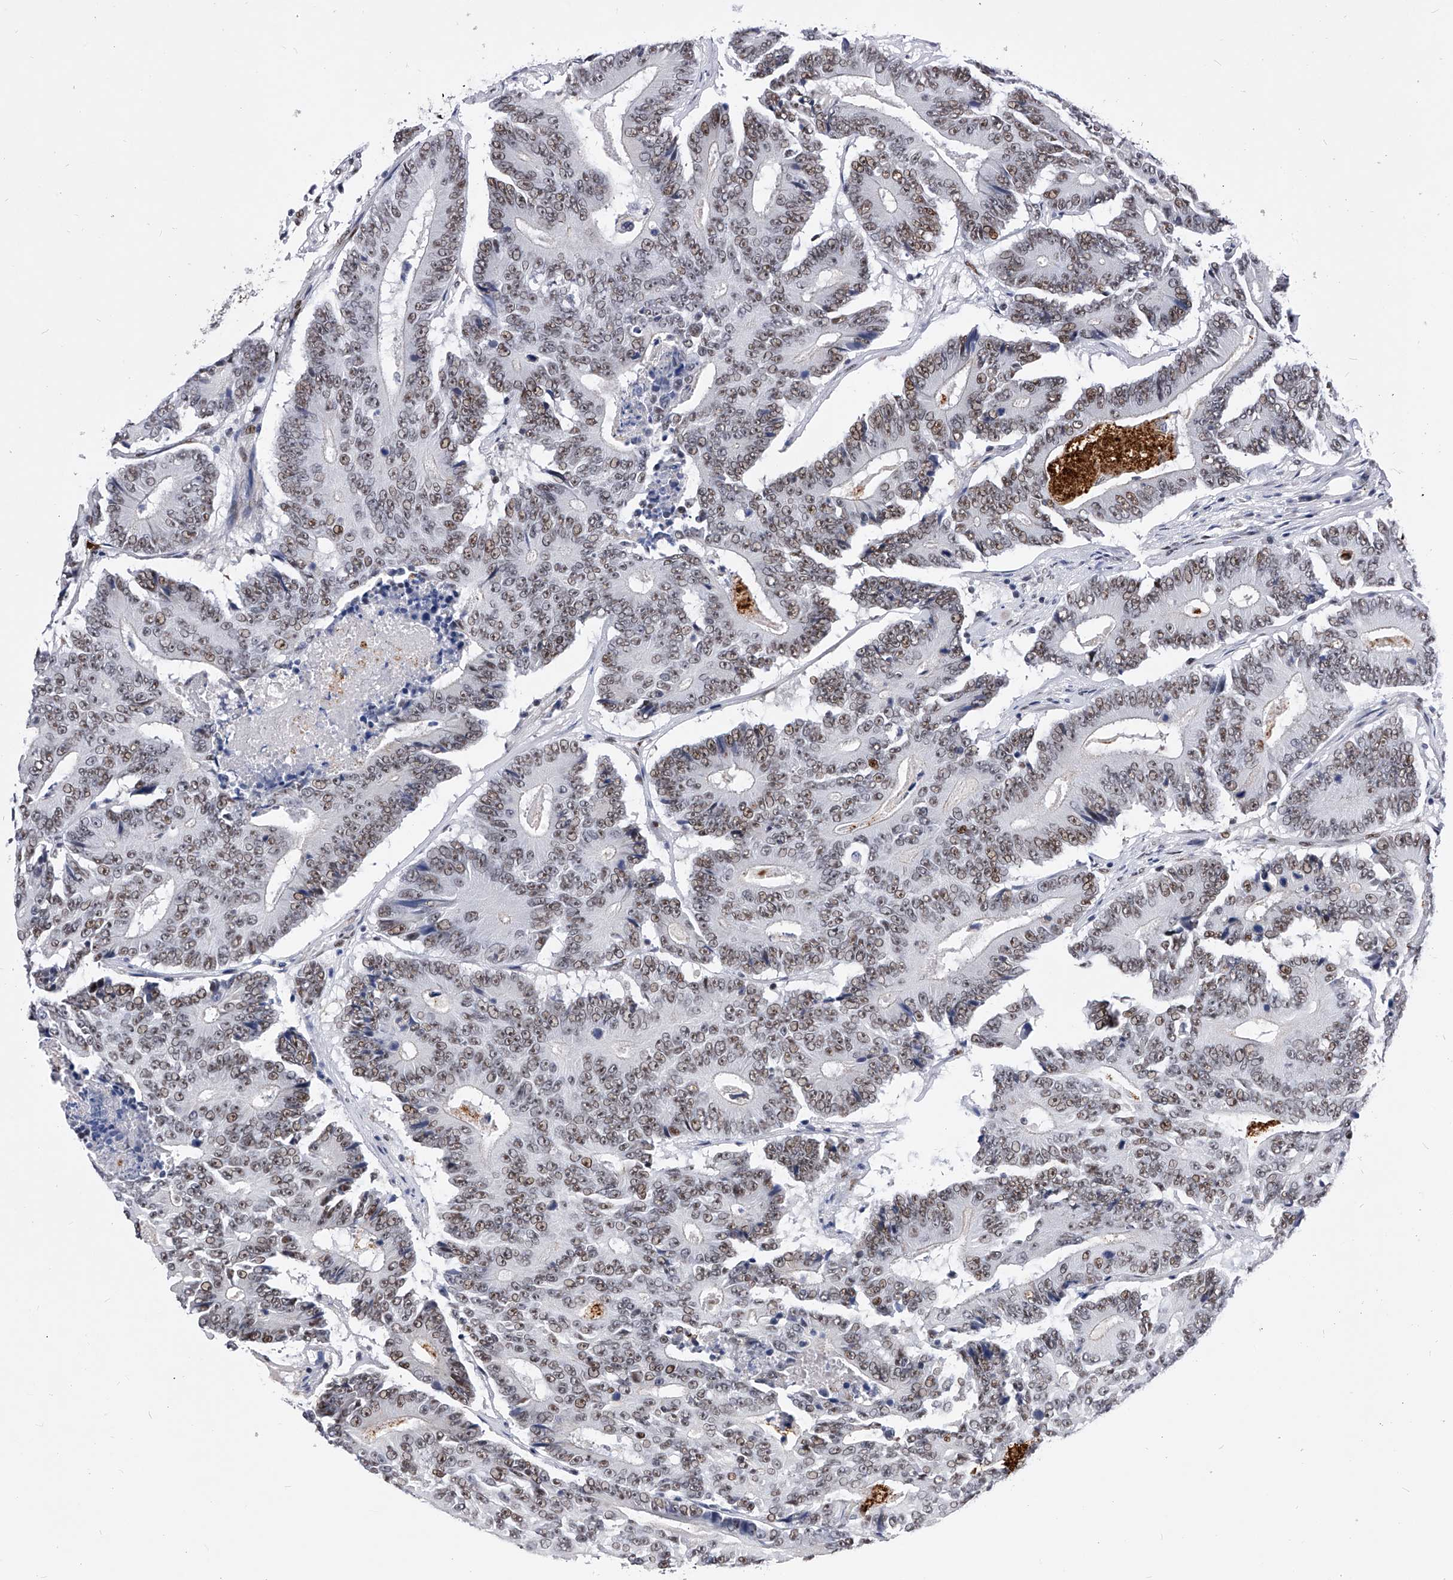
{"staining": {"intensity": "weak", "quantity": ">75%", "location": "nuclear"}, "tissue": "colorectal cancer", "cell_type": "Tumor cells", "image_type": "cancer", "snomed": [{"axis": "morphology", "description": "Adenocarcinoma, NOS"}, {"axis": "topography", "description": "Colon"}], "caption": "Weak nuclear positivity is seen in approximately >75% of tumor cells in colorectal cancer. The staining is performed using DAB (3,3'-diaminobenzidine) brown chromogen to label protein expression. The nuclei are counter-stained blue using hematoxylin.", "gene": "TESK2", "patient": {"sex": "male", "age": 83}}